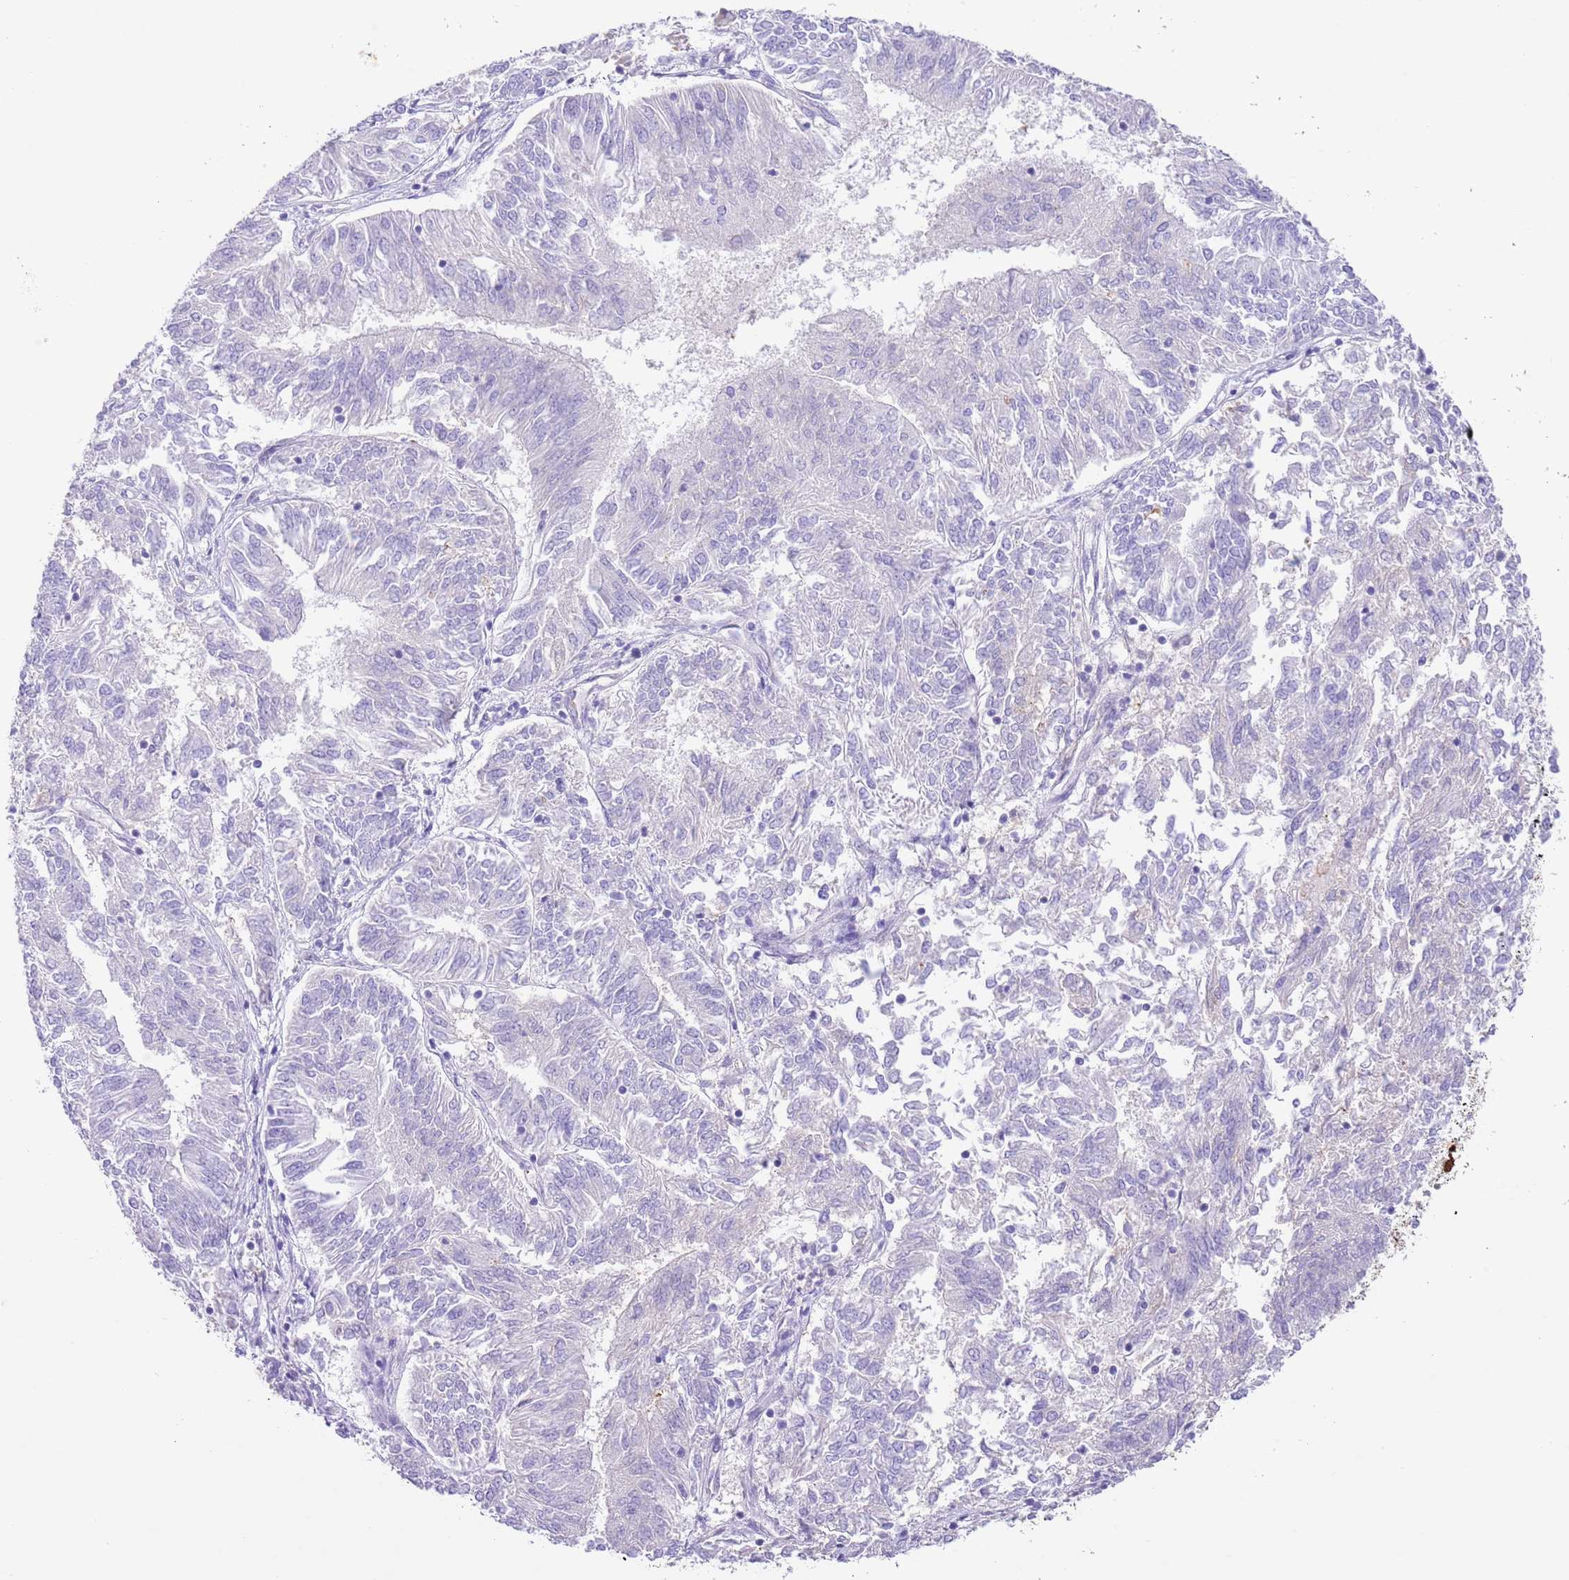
{"staining": {"intensity": "negative", "quantity": "none", "location": "none"}, "tissue": "endometrial cancer", "cell_type": "Tumor cells", "image_type": "cancer", "snomed": [{"axis": "morphology", "description": "Adenocarcinoma, NOS"}, {"axis": "topography", "description": "Endometrium"}], "caption": "DAB immunohistochemical staining of endometrial adenocarcinoma shows no significant positivity in tumor cells.", "gene": "IGF1", "patient": {"sex": "female", "age": 58}}